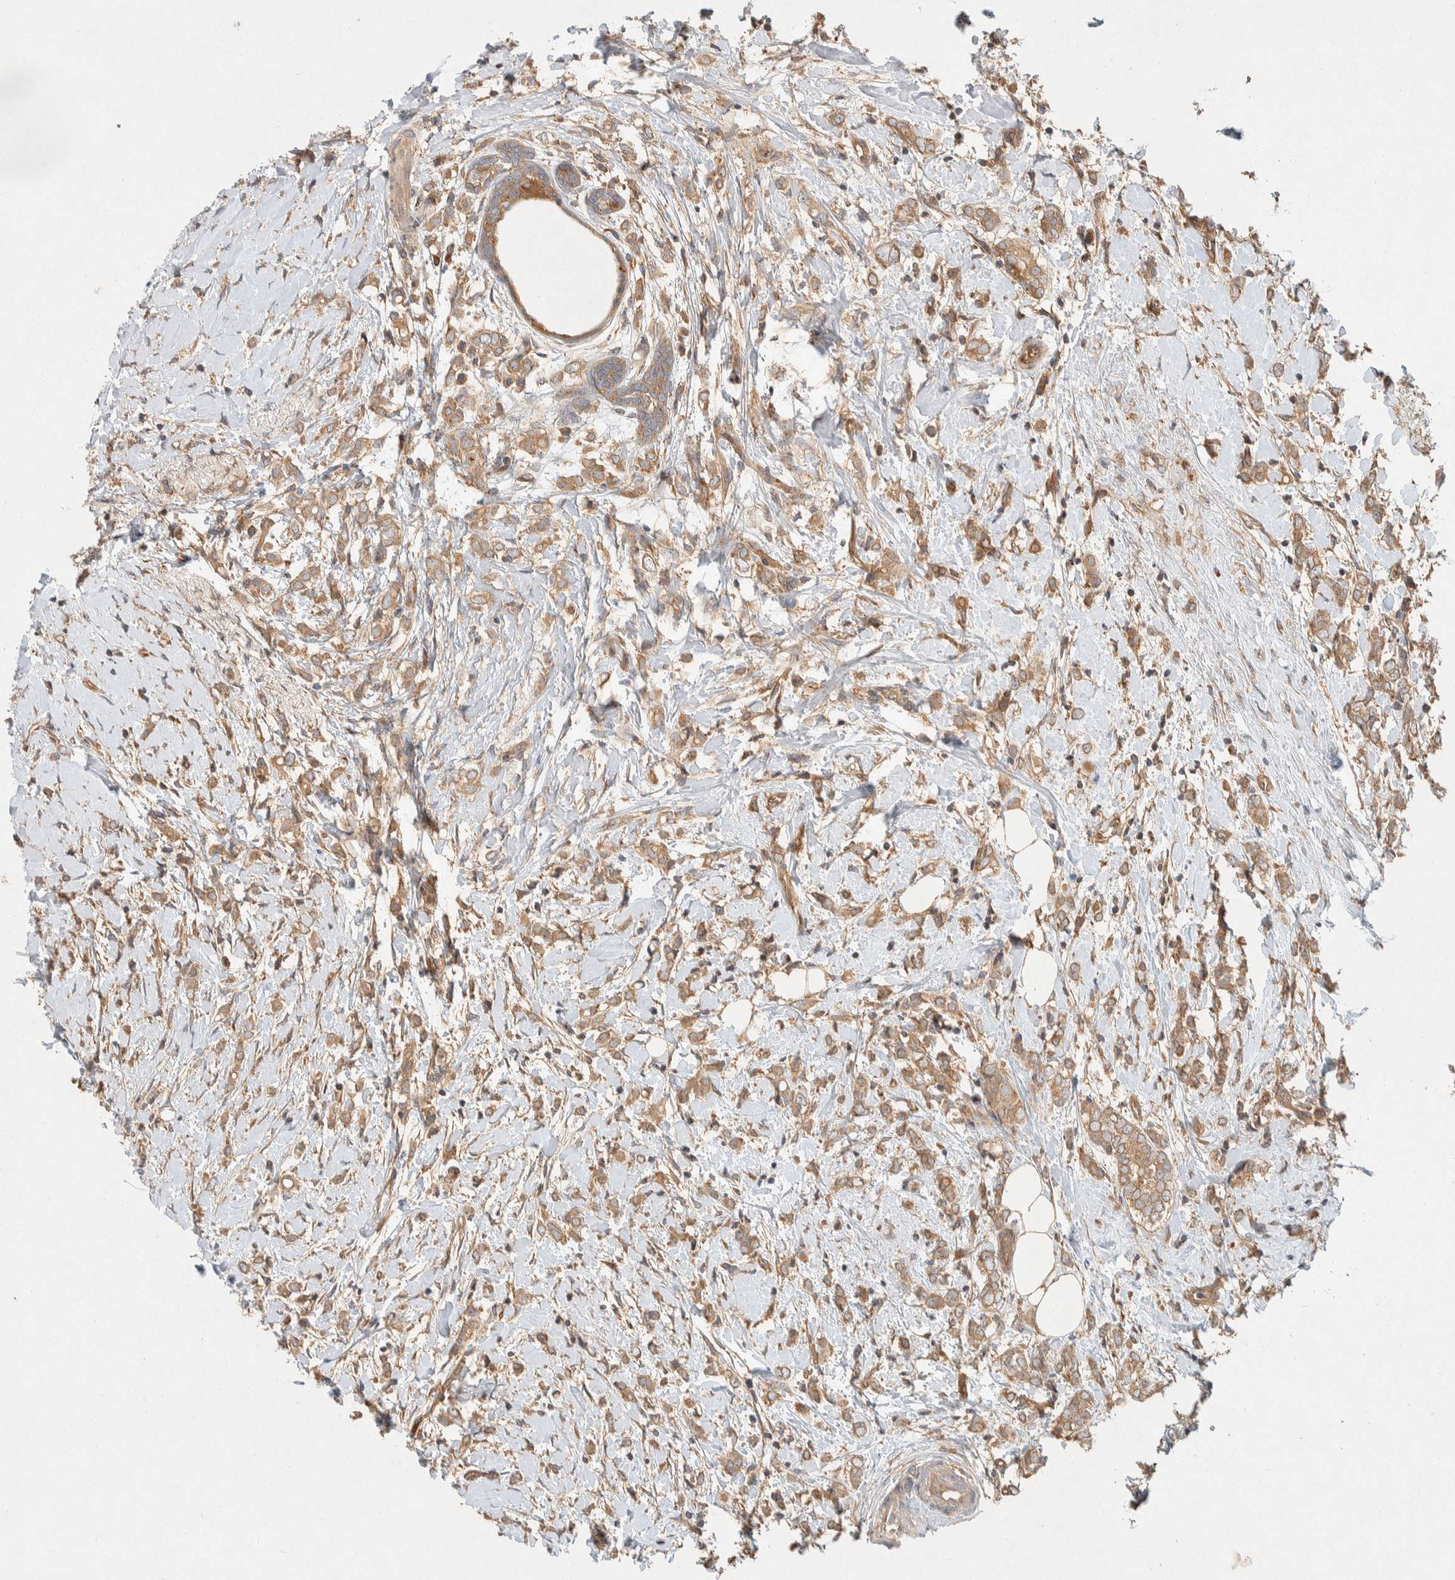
{"staining": {"intensity": "moderate", "quantity": ">75%", "location": "cytoplasmic/membranous"}, "tissue": "breast cancer", "cell_type": "Tumor cells", "image_type": "cancer", "snomed": [{"axis": "morphology", "description": "Normal tissue, NOS"}, {"axis": "morphology", "description": "Lobular carcinoma"}, {"axis": "topography", "description": "Breast"}], "caption": "Lobular carcinoma (breast) stained for a protein (brown) exhibits moderate cytoplasmic/membranous positive staining in approximately >75% of tumor cells.", "gene": "PXK", "patient": {"sex": "female", "age": 47}}